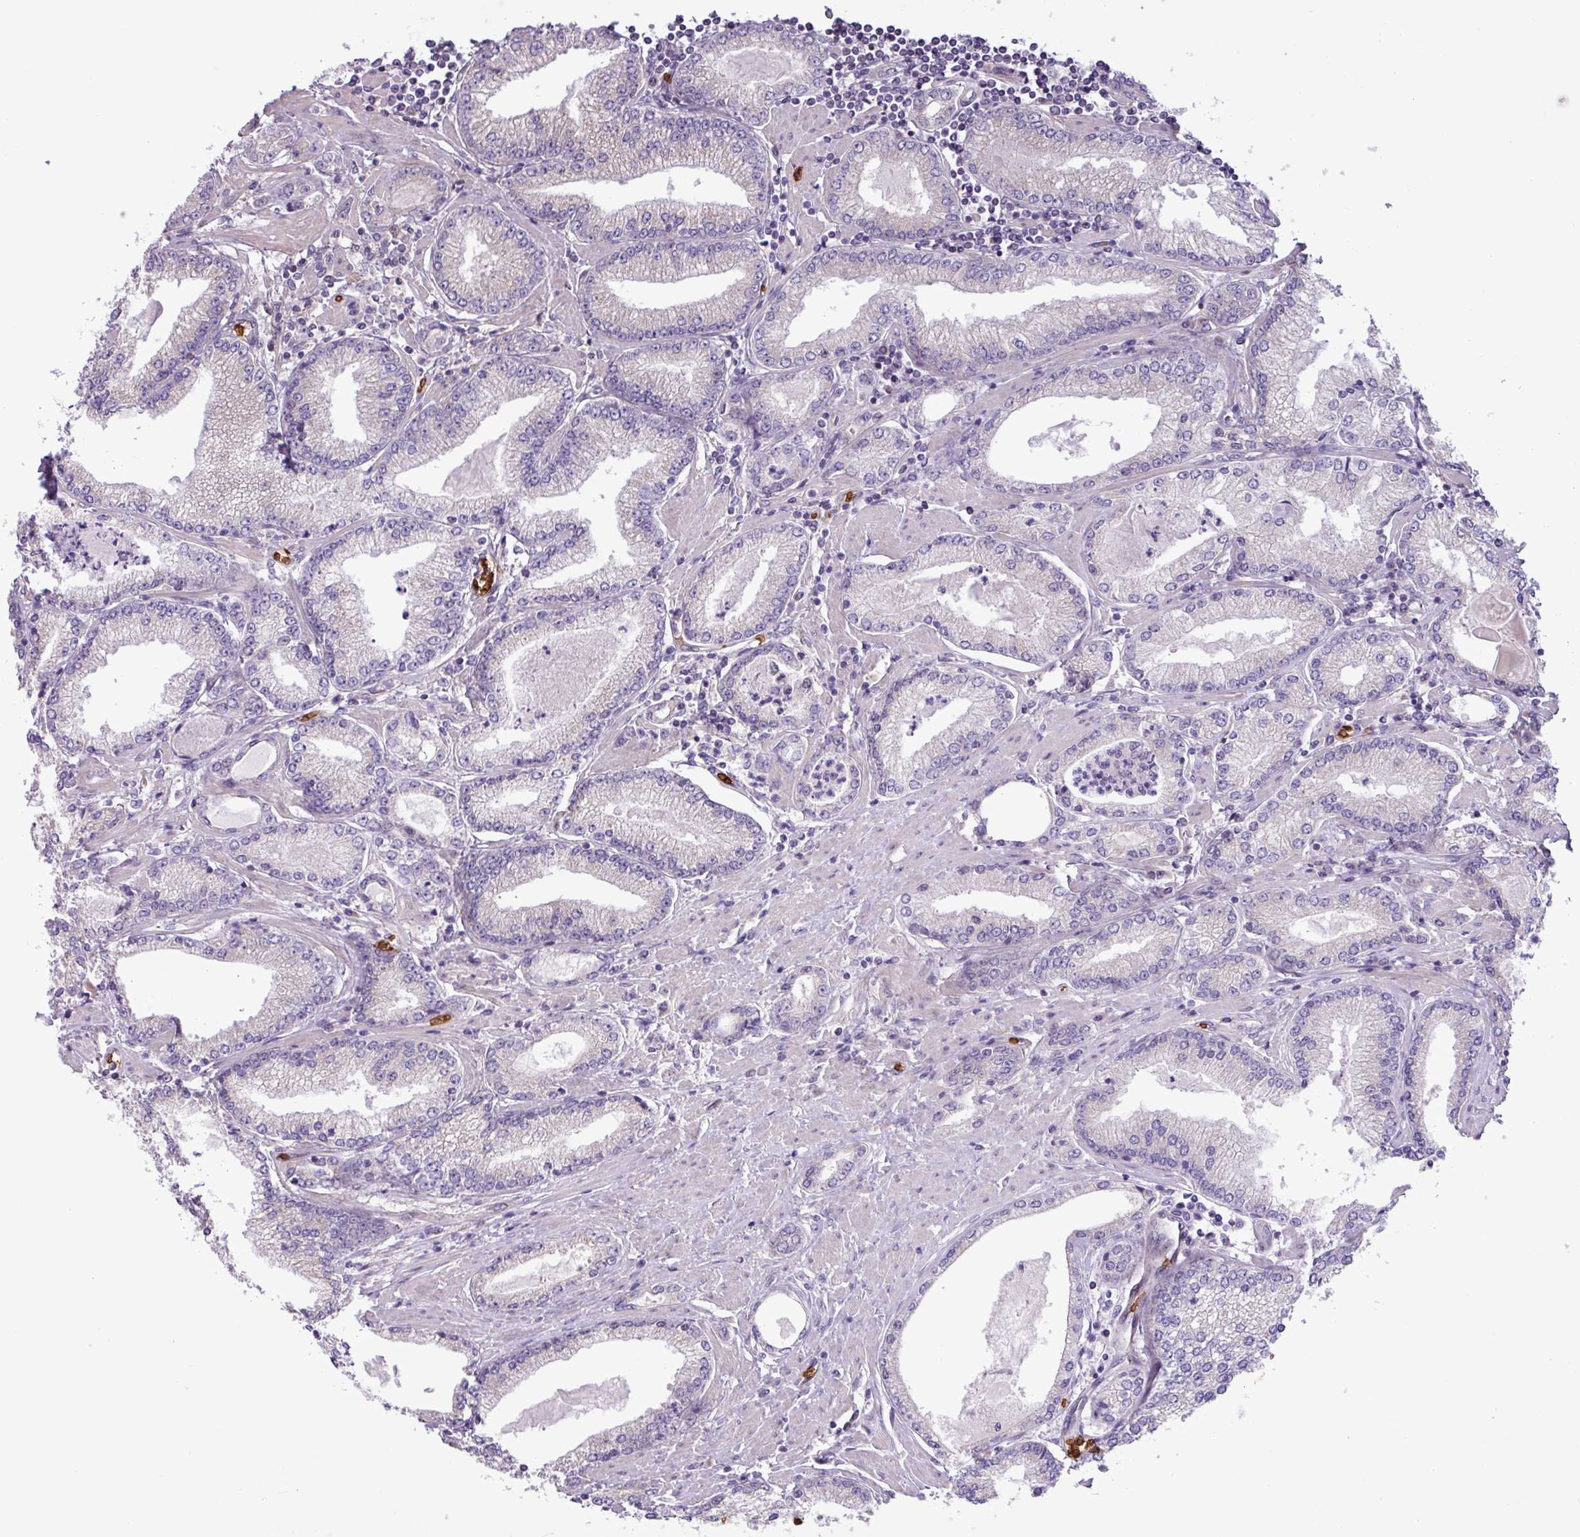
{"staining": {"intensity": "negative", "quantity": "none", "location": "none"}, "tissue": "prostate cancer", "cell_type": "Tumor cells", "image_type": "cancer", "snomed": [{"axis": "morphology", "description": "Adenocarcinoma, High grade"}, {"axis": "topography", "description": "Prostate"}], "caption": "DAB (3,3'-diaminobenzidine) immunohistochemical staining of human high-grade adenocarcinoma (prostate) reveals no significant staining in tumor cells. (IHC, brightfield microscopy, high magnification).", "gene": "RAD21L1", "patient": {"sex": "male", "age": 66}}